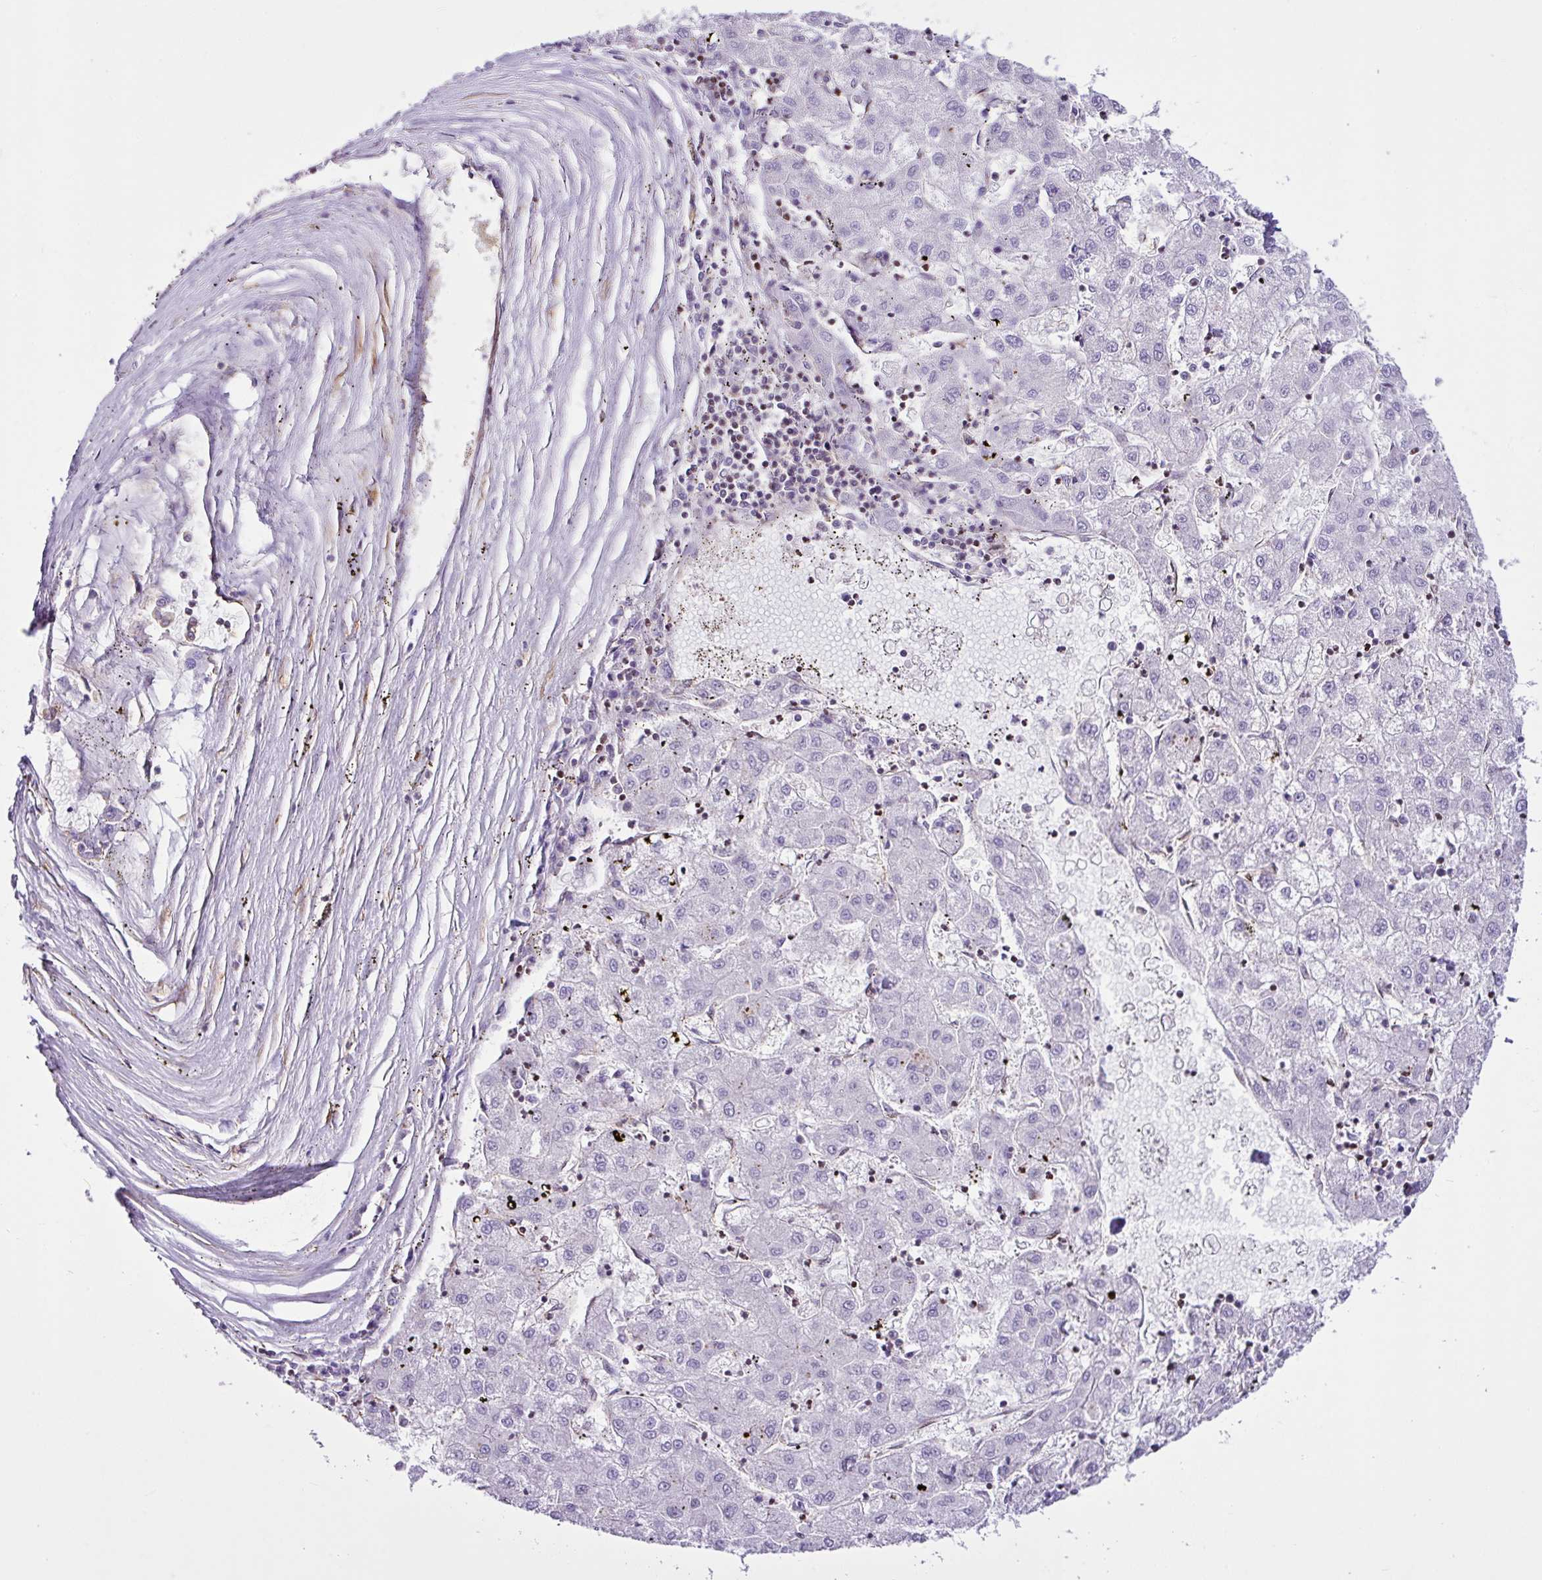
{"staining": {"intensity": "negative", "quantity": "none", "location": "none"}, "tissue": "liver cancer", "cell_type": "Tumor cells", "image_type": "cancer", "snomed": [{"axis": "morphology", "description": "Carcinoma, Hepatocellular, NOS"}, {"axis": "topography", "description": "Liver"}], "caption": "Histopathology image shows no significant protein staining in tumor cells of liver cancer (hepatocellular carcinoma). Nuclei are stained in blue.", "gene": "EME2", "patient": {"sex": "male", "age": 72}}